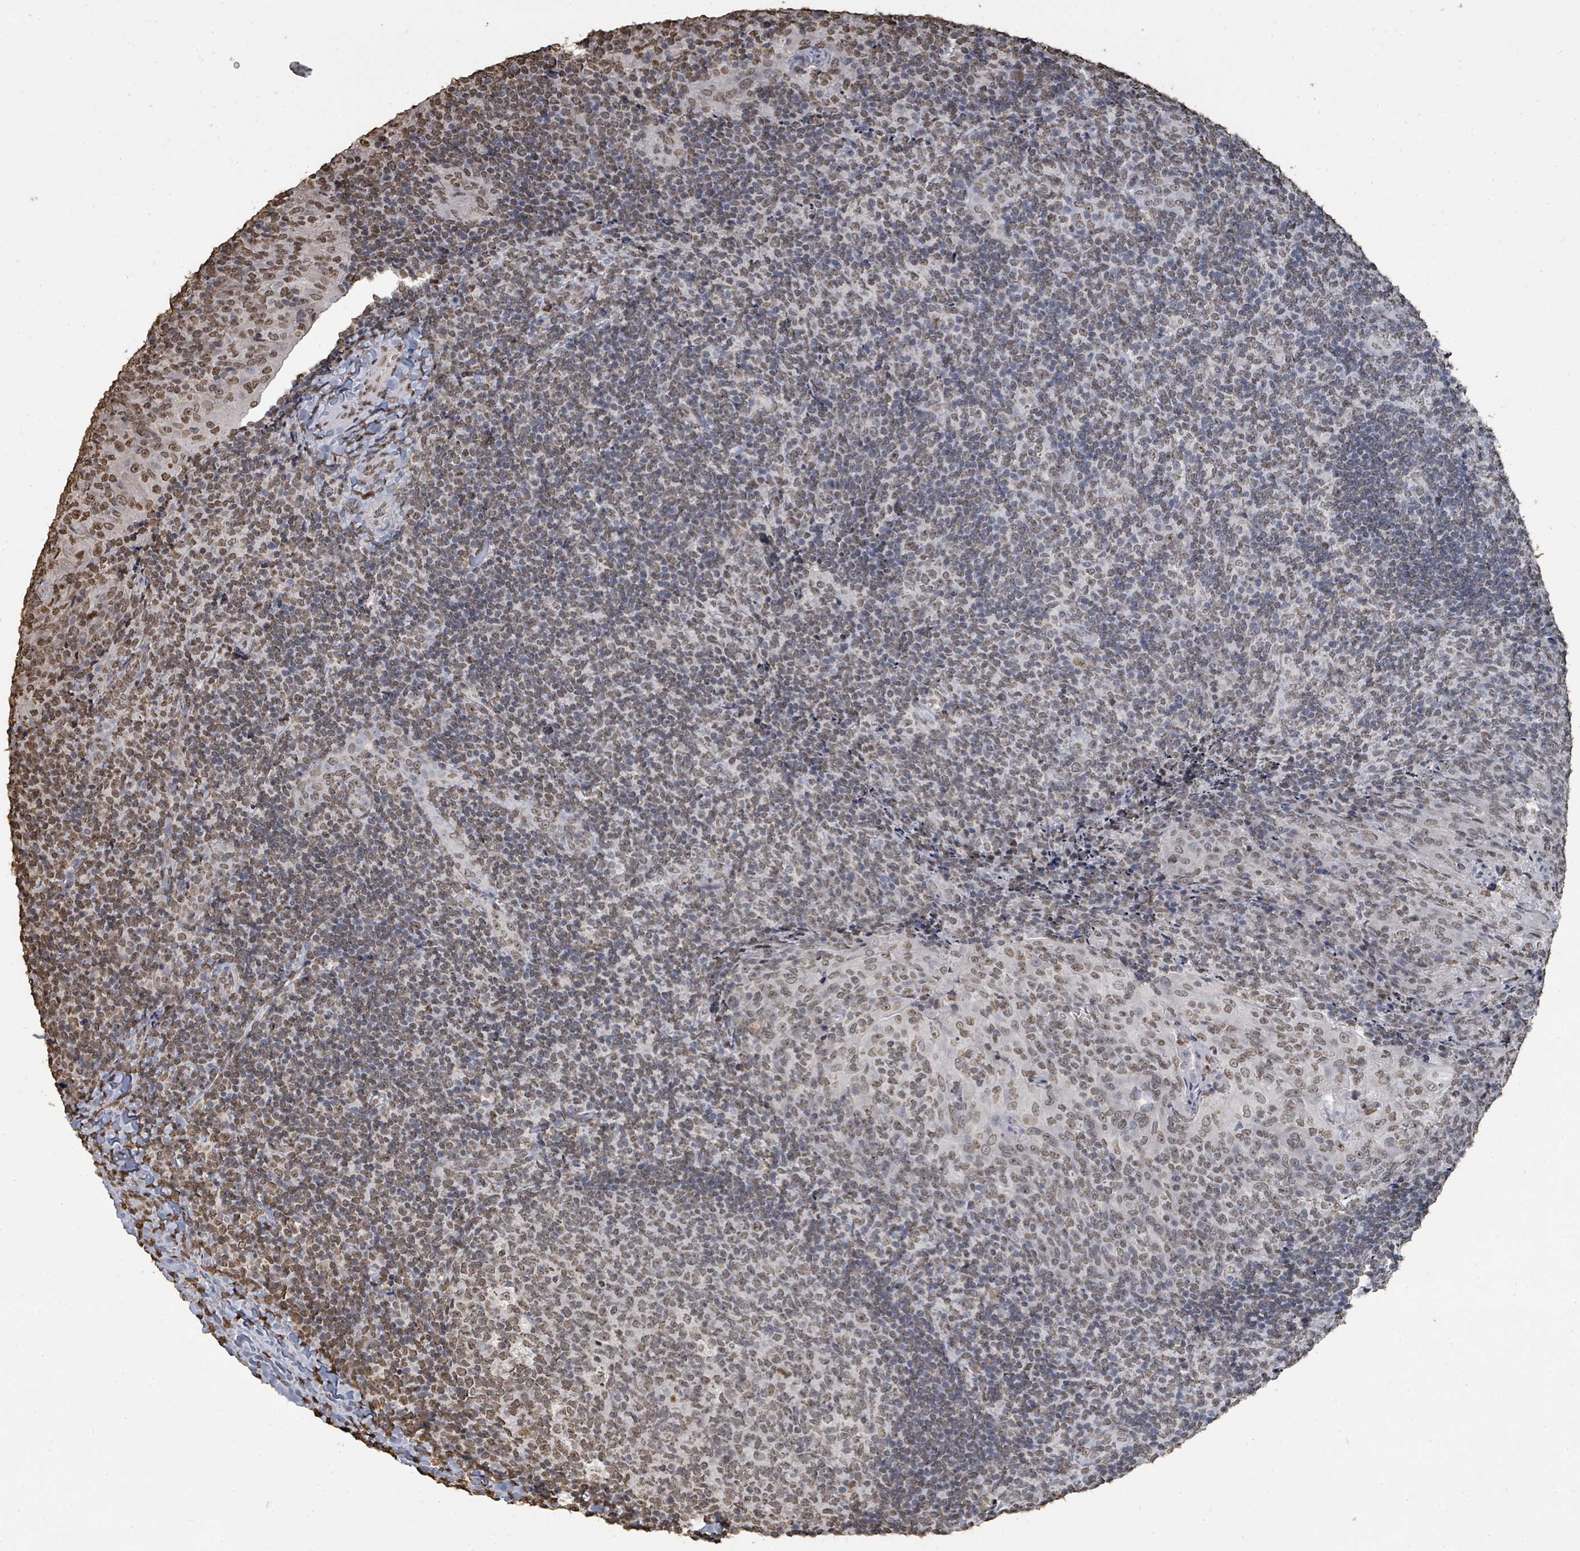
{"staining": {"intensity": "moderate", "quantity": ">75%", "location": "nuclear"}, "tissue": "tonsil", "cell_type": "Germinal center cells", "image_type": "normal", "snomed": [{"axis": "morphology", "description": "Normal tissue, NOS"}, {"axis": "topography", "description": "Tonsil"}], "caption": "This histopathology image shows unremarkable tonsil stained with immunohistochemistry (IHC) to label a protein in brown. The nuclear of germinal center cells show moderate positivity for the protein. Nuclei are counter-stained blue.", "gene": "MRPS12", "patient": {"sex": "male", "age": 17}}